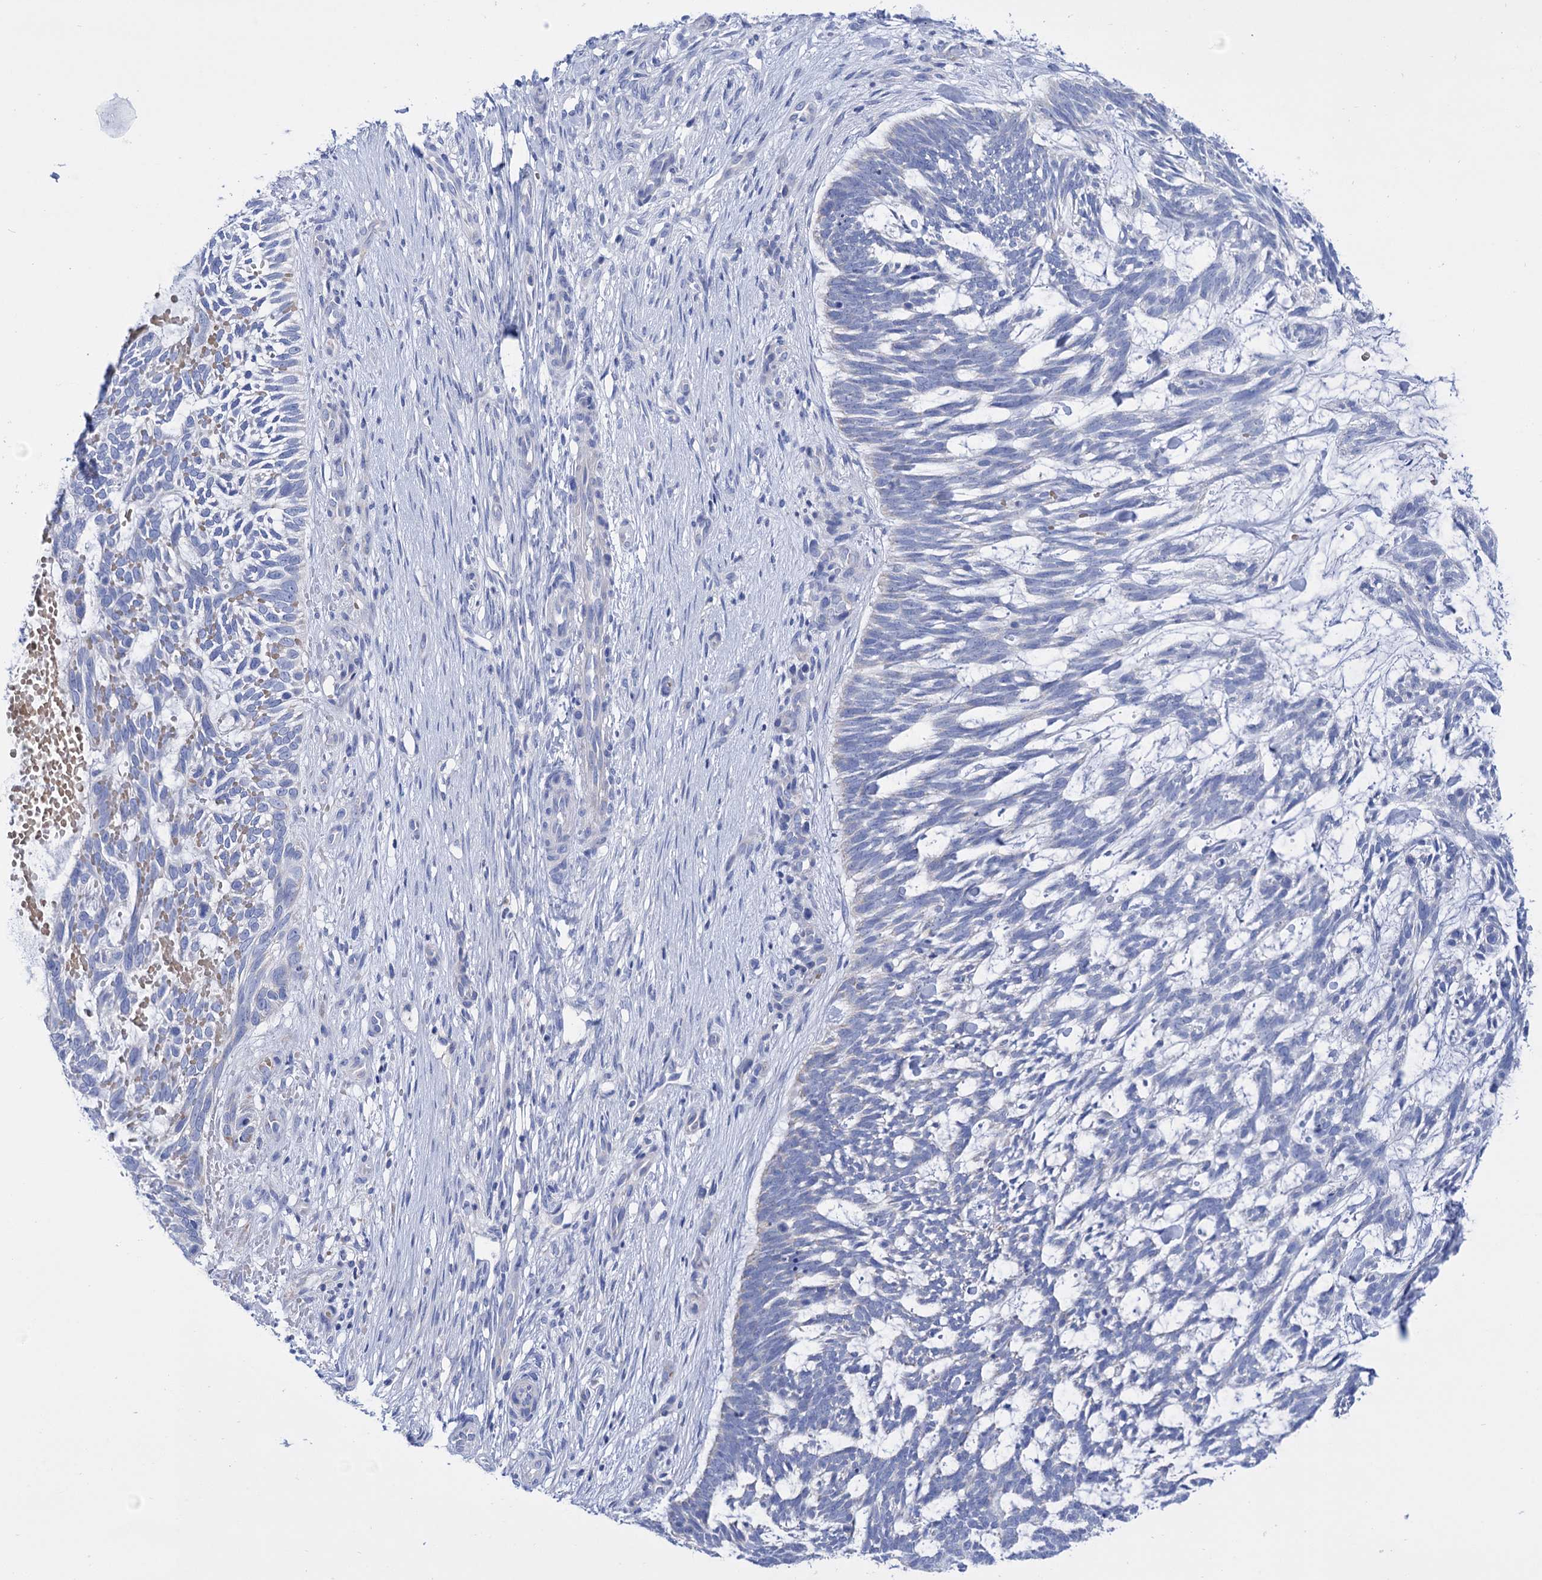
{"staining": {"intensity": "negative", "quantity": "none", "location": "none"}, "tissue": "skin cancer", "cell_type": "Tumor cells", "image_type": "cancer", "snomed": [{"axis": "morphology", "description": "Basal cell carcinoma"}, {"axis": "topography", "description": "Skin"}], "caption": "This is an IHC photomicrograph of human skin basal cell carcinoma. There is no staining in tumor cells.", "gene": "YARS2", "patient": {"sex": "male", "age": 88}}